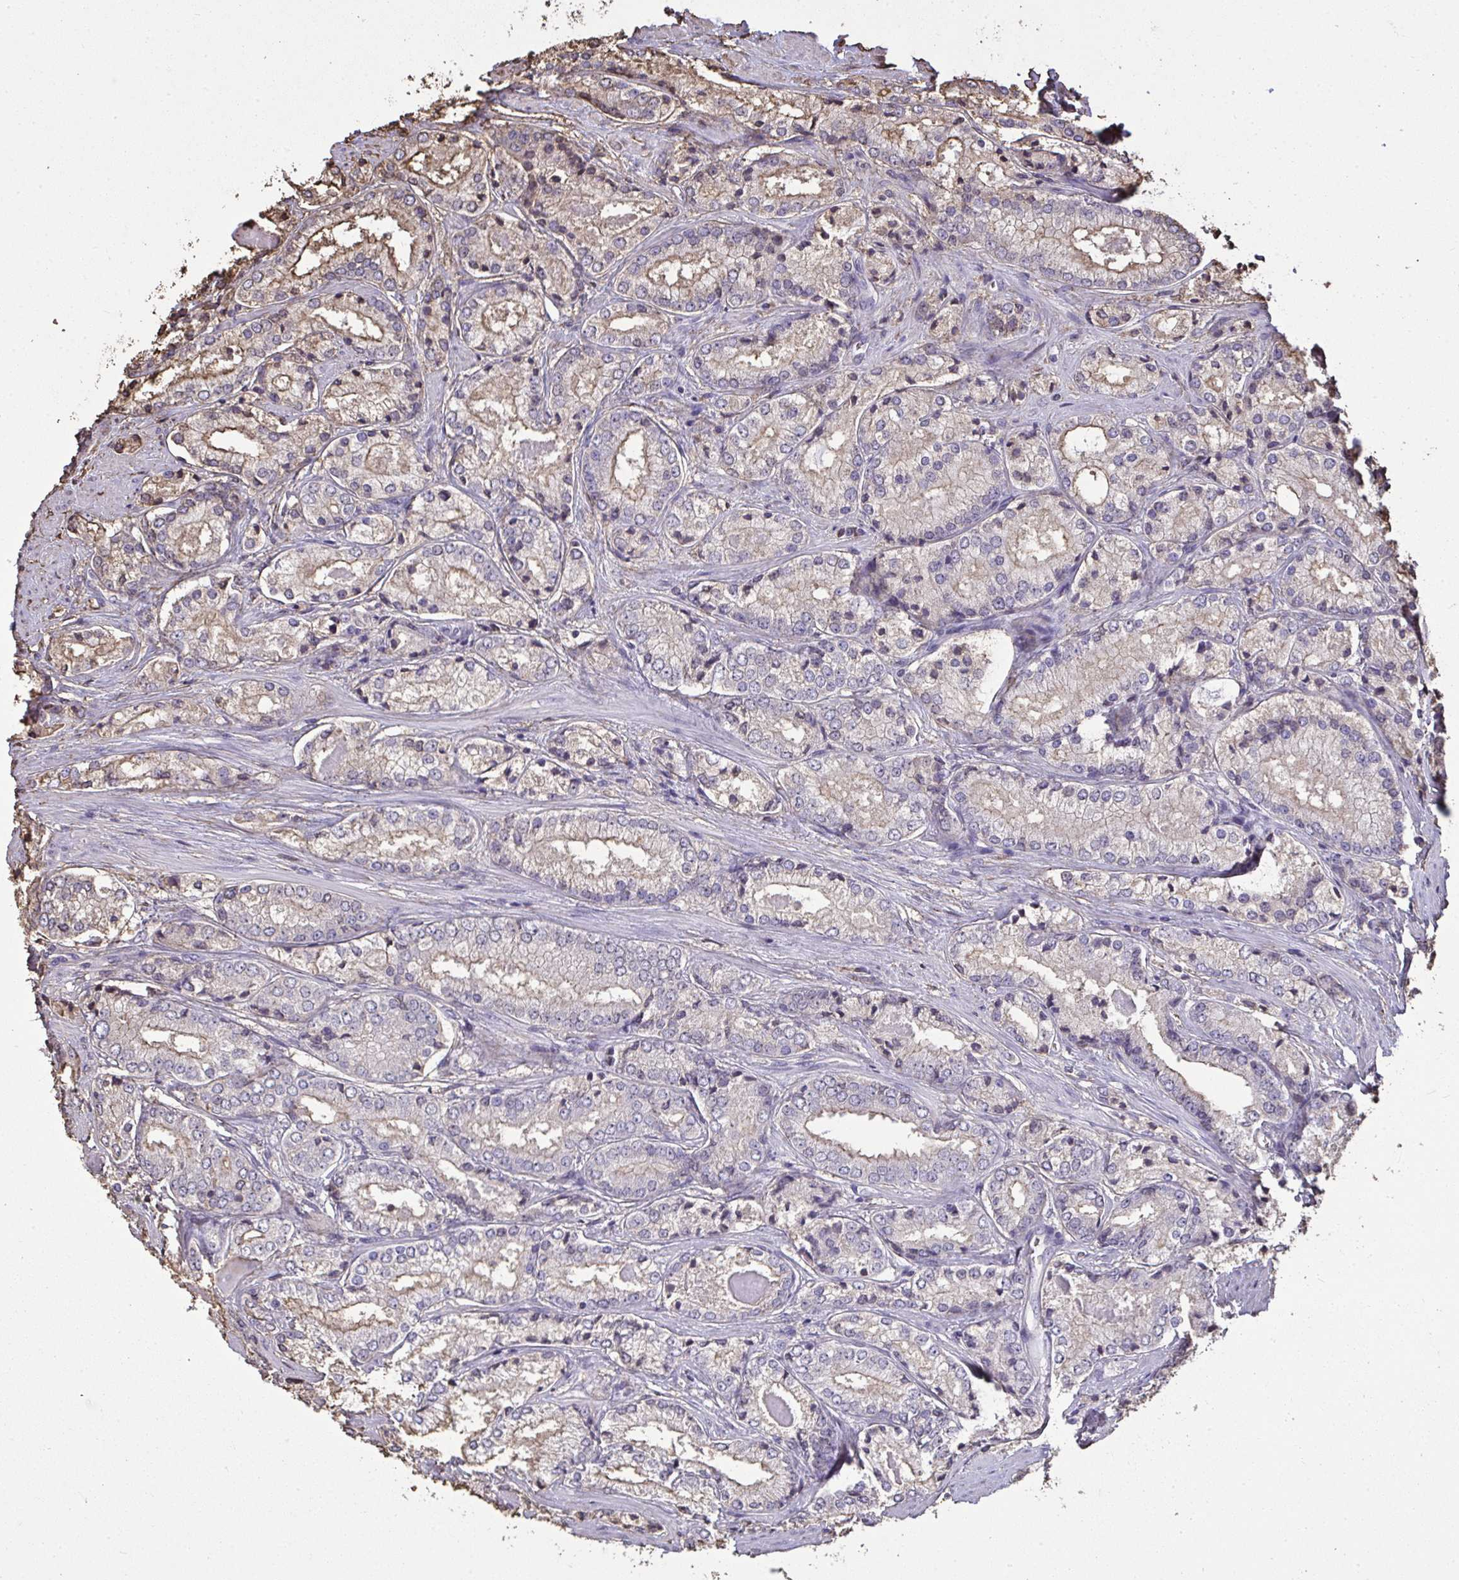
{"staining": {"intensity": "moderate", "quantity": "<25%", "location": "cytoplasmic/membranous"}, "tissue": "prostate cancer", "cell_type": "Tumor cells", "image_type": "cancer", "snomed": [{"axis": "morphology", "description": "Adenocarcinoma, NOS"}, {"axis": "morphology", "description": "Adenocarcinoma, Low grade"}, {"axis": "topography", "description": "Prostate"}], "caption": "DAB (3,3'-diaminobenzidine) immunohistochemical staining of low-grade adenocarcinoma (prostate) reveals moderate cytoplasmic/membranous protein positivity in about <25% of tumor cells.", "gene": "ANXA5", "patient": {"sex": "male", "age": 68}}